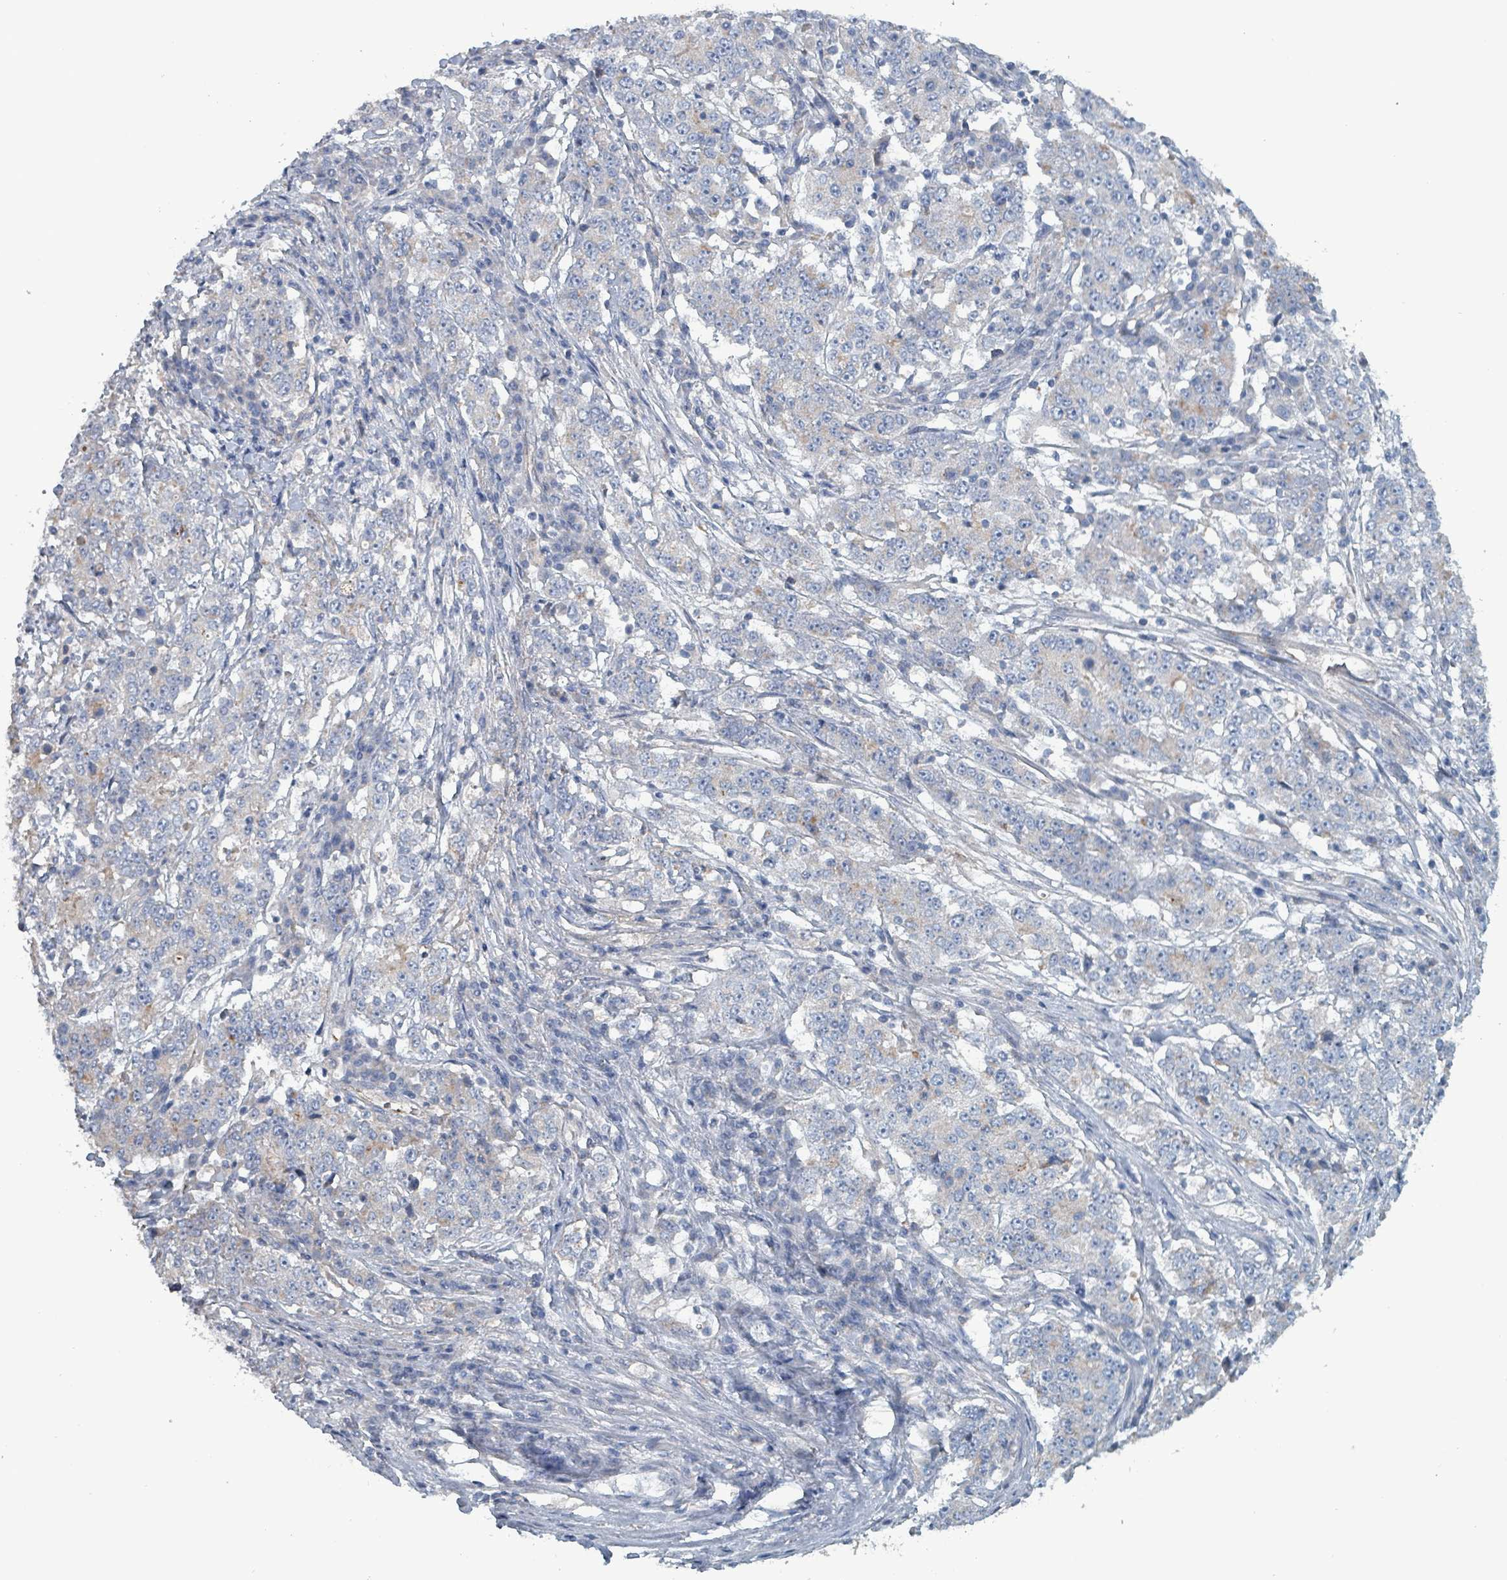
{"staining": {"intensity": "negative", "quantity": "none", "location": "none"}, "tissue": "stomach cancer", "cell_type": "Tumor cells", "image_type": "cancer", "snomed": [{"axis": "morphology", "description": "Adenocarcinoma, NOS"}, {"axis": "topography", "description": "Stomach"}], "caption": "The histopathology image shows no staining of tumor cells in stomach cancer (adenocarcinoma). Nuclei are stained in blue.", "gene": "TAAR5", "patient": {"sex": "male", "age": 59}}